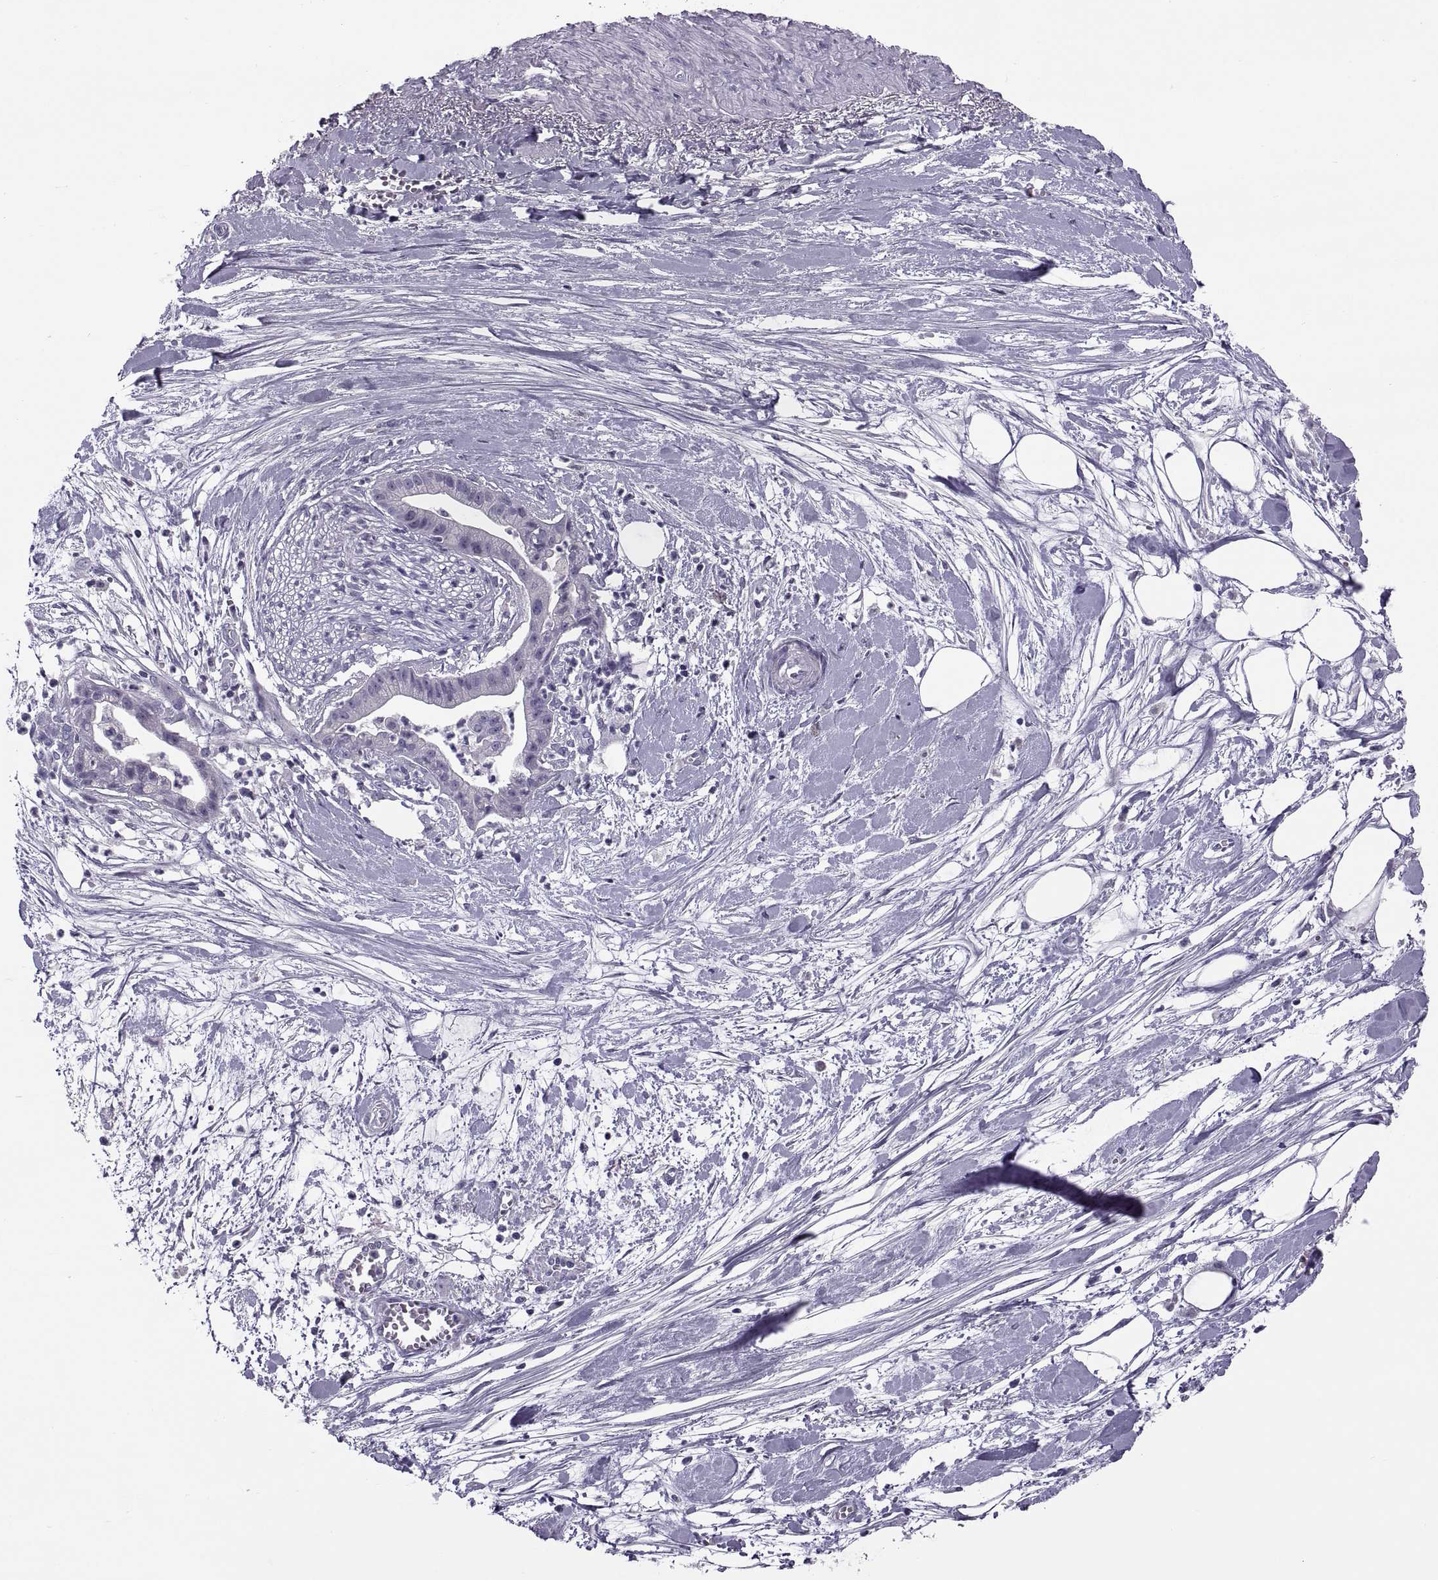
{"staining": {"intensity": "negative", "quantity": "none", "location": "none"}, "tissue": "pancreatic cancer", "cell_type": "Tumor cells", "image_type": "cancer", "snomed": [{"axis": "morphology", "description": "Normal tissue, NOS"}, {"axis": "morphology", "description": "Adenocarcinoma, NOS"}, {"axis": "topography", "description": "Lymph node"}, {"axis": "topography", "description": "Pancreas"}], "caption": "An immunohistochemistry micrograph of adenocarcinoma (pancreatic) is shown. There is no staining in tumor cells of adenocarcinoma (pancreatic).", "gene": "MAGEB1", "patient": {"sex": "female", "age": 58}}